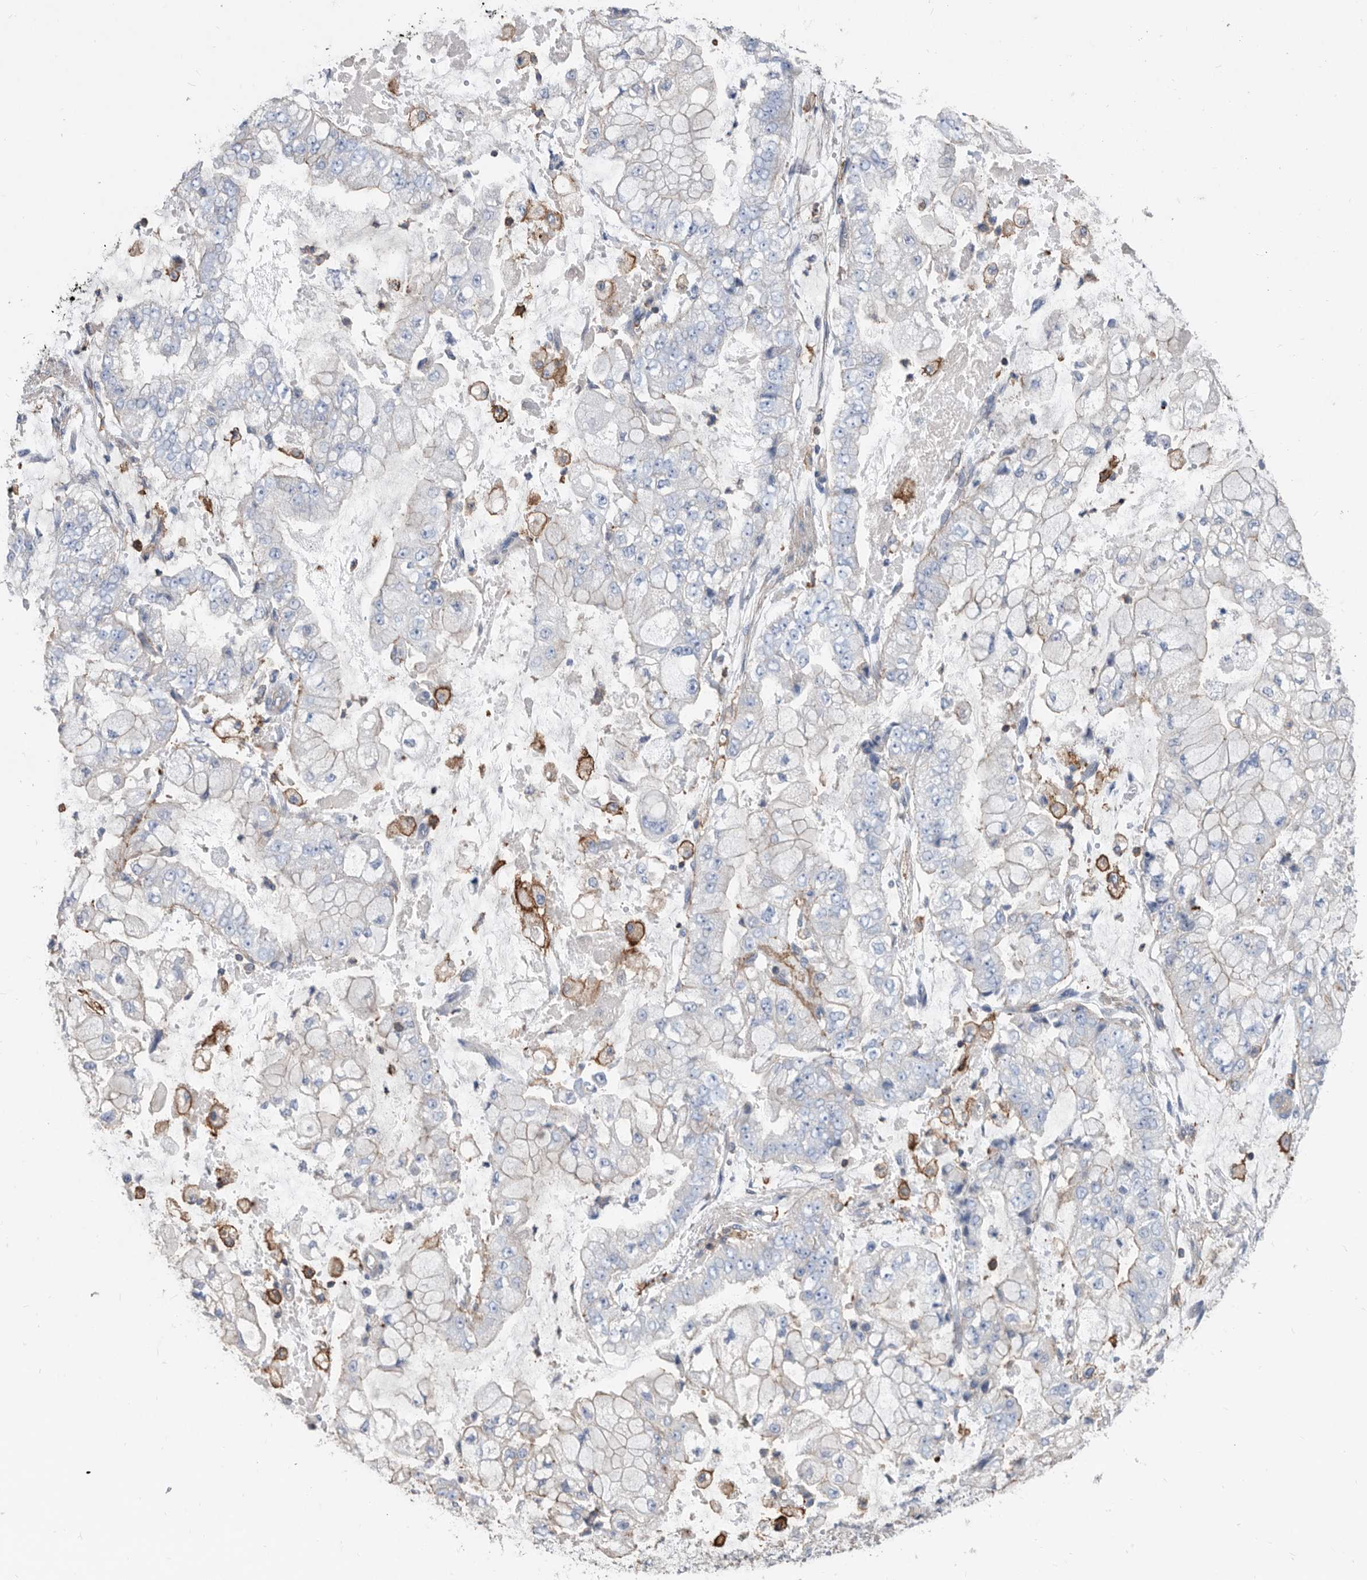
{"staining": {"intensity": "negative", "quantity": "none", "location": "none"}, "tissue": "stomach cancer", "cell_type": "Tumor cells", "image_type": "cancer", "snomed": [{"axis": "morphology", "description": "Adenocarcinoma, NOS"}, {"axis": "topography", "description": "Stomach"}], "caption": "Tumor cells show no significant protein expression in stomach cancer (adenocarcinoma).", "gene": "MS4A4A", "patient": {"sex": "male", "age": 76}}